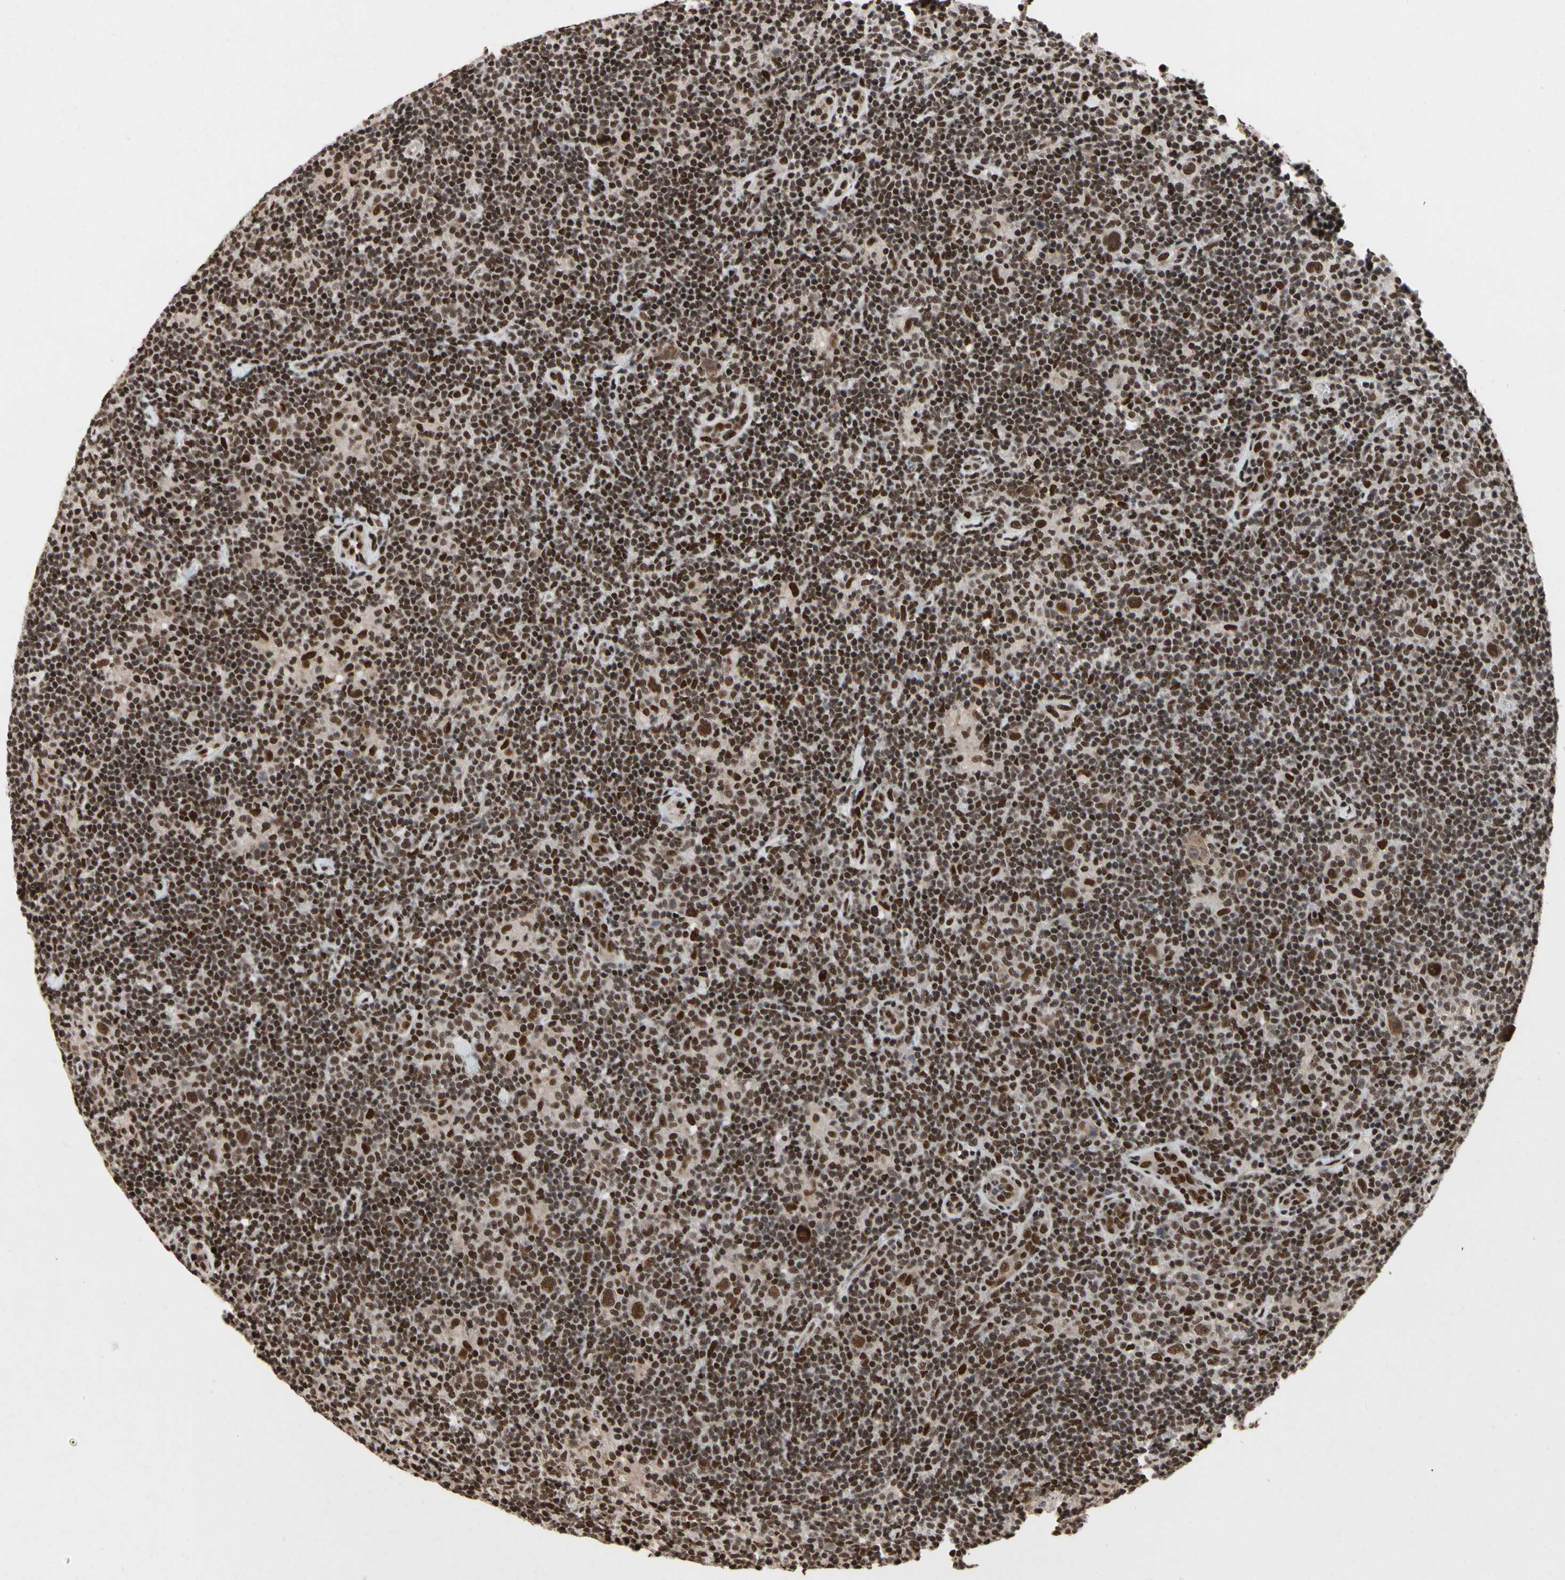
{"staining": {"intensity": "strong", "quantity": ">75%", "location": "nuclear"}, "tissue": "lymphoma", "cell_type": "Tumor cells", "image_type": "cancer", "snomed": [{"axis": "morphology", "description": "Hodgkin's disease, NOS"}, {"axis": "topography", "description": "Lymph node"}], "caption": "Hodgkin's disease was stained to show a protein in brown. There is high levels of strong nuclear staining in about >75% of tumor cells.", "gene": "FAM98B", "patient": {"sex": "female", "age": 57}}